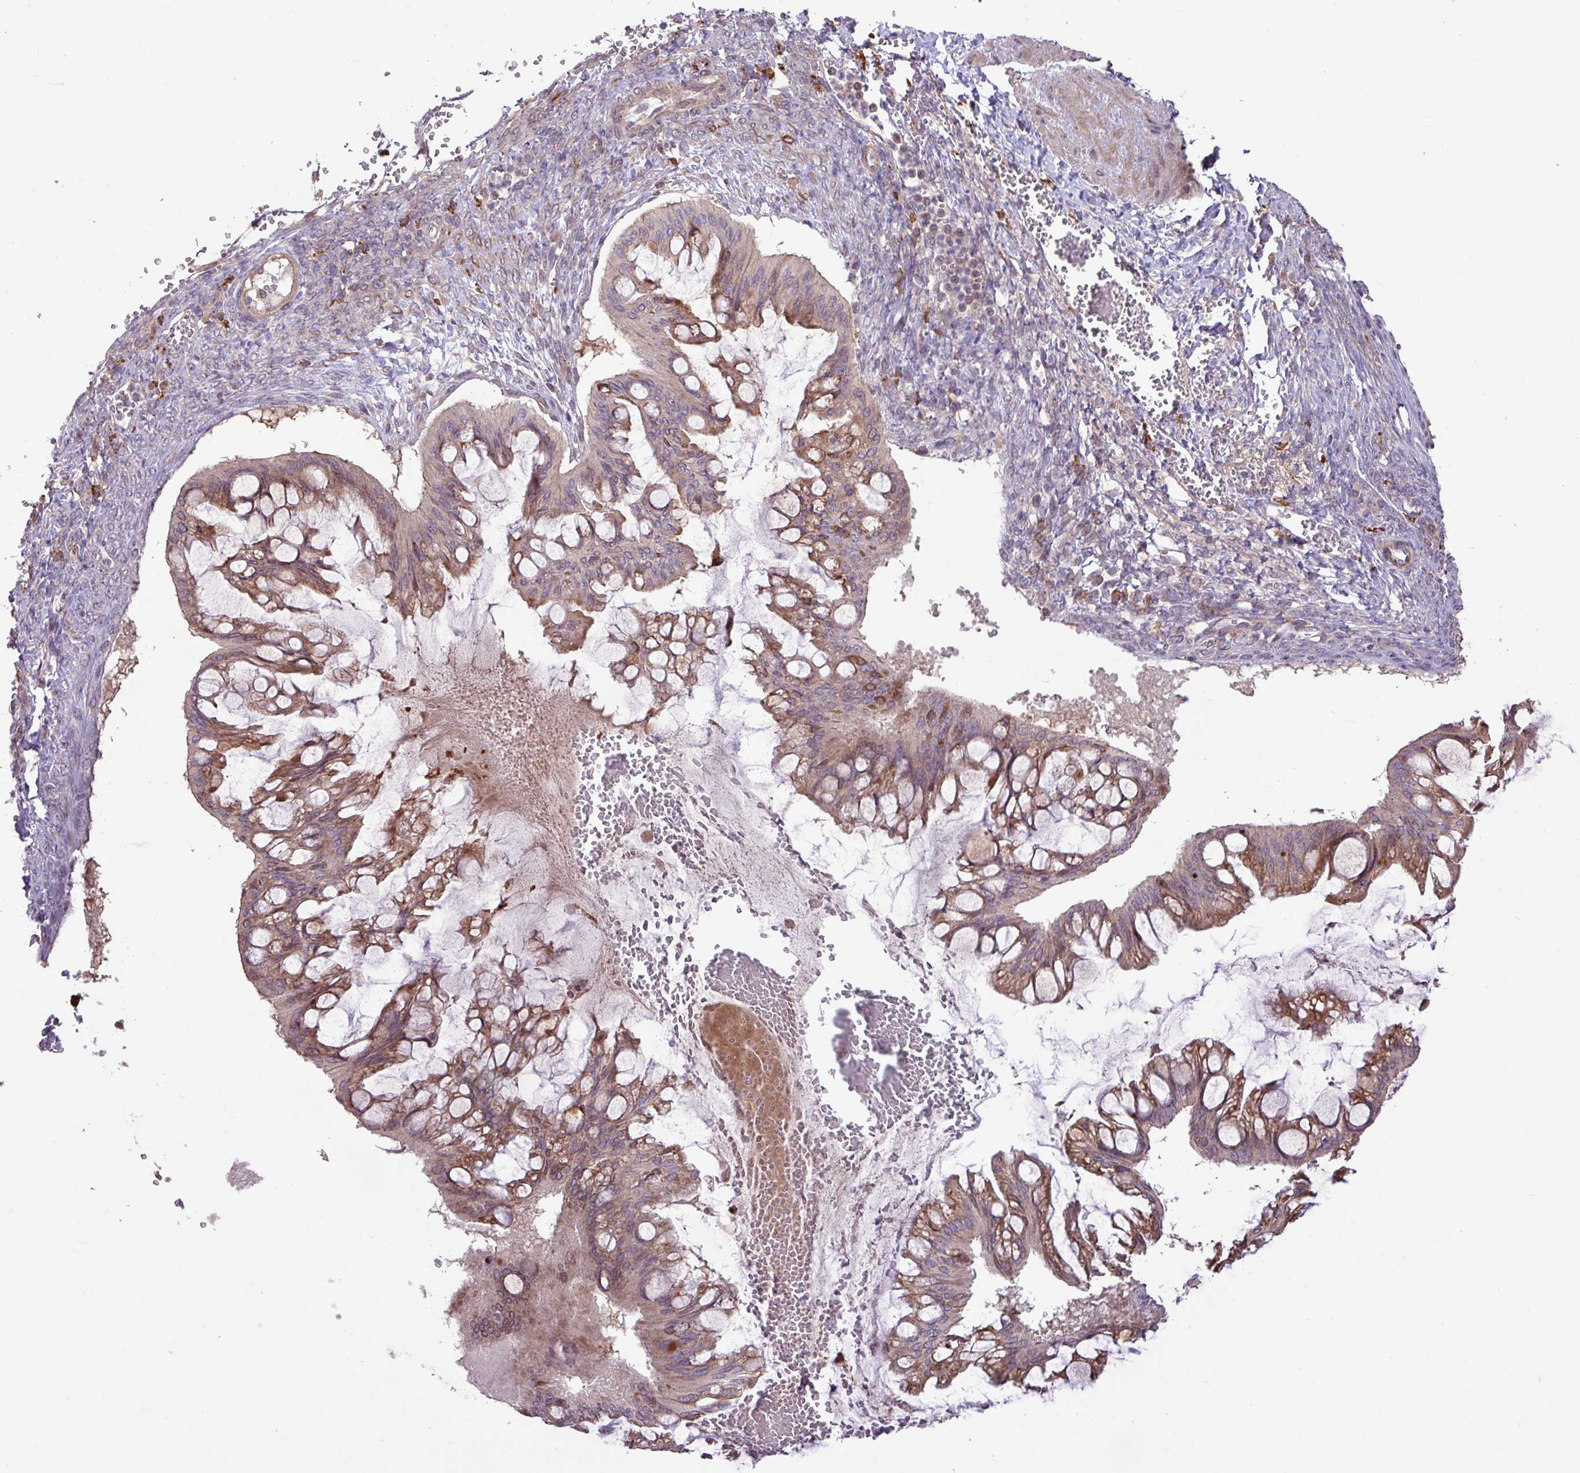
{"staining": {"intensity": "moderate", "quantity": "25%-75%", "location": "cytoplasmic/membranous"}, "tissue": "ovarian cancer", "cell_type": "Tumor cells", "image_type": "cancer", "snomed": [{"axis": "morphology", "description": "Cystadenocarcinoma, mucinous, NOS"}, {"axis": "topography", "description": "Ovary"}], "caption": "Moderate cytoplasmic/membranous protein expression is seen in approximately 25%-75% of tumor cells in ovarian mucinous cystadenocarcinoma.", "gene": "ARHGEF25", "patient": {"sex": "female", "age": 73}}